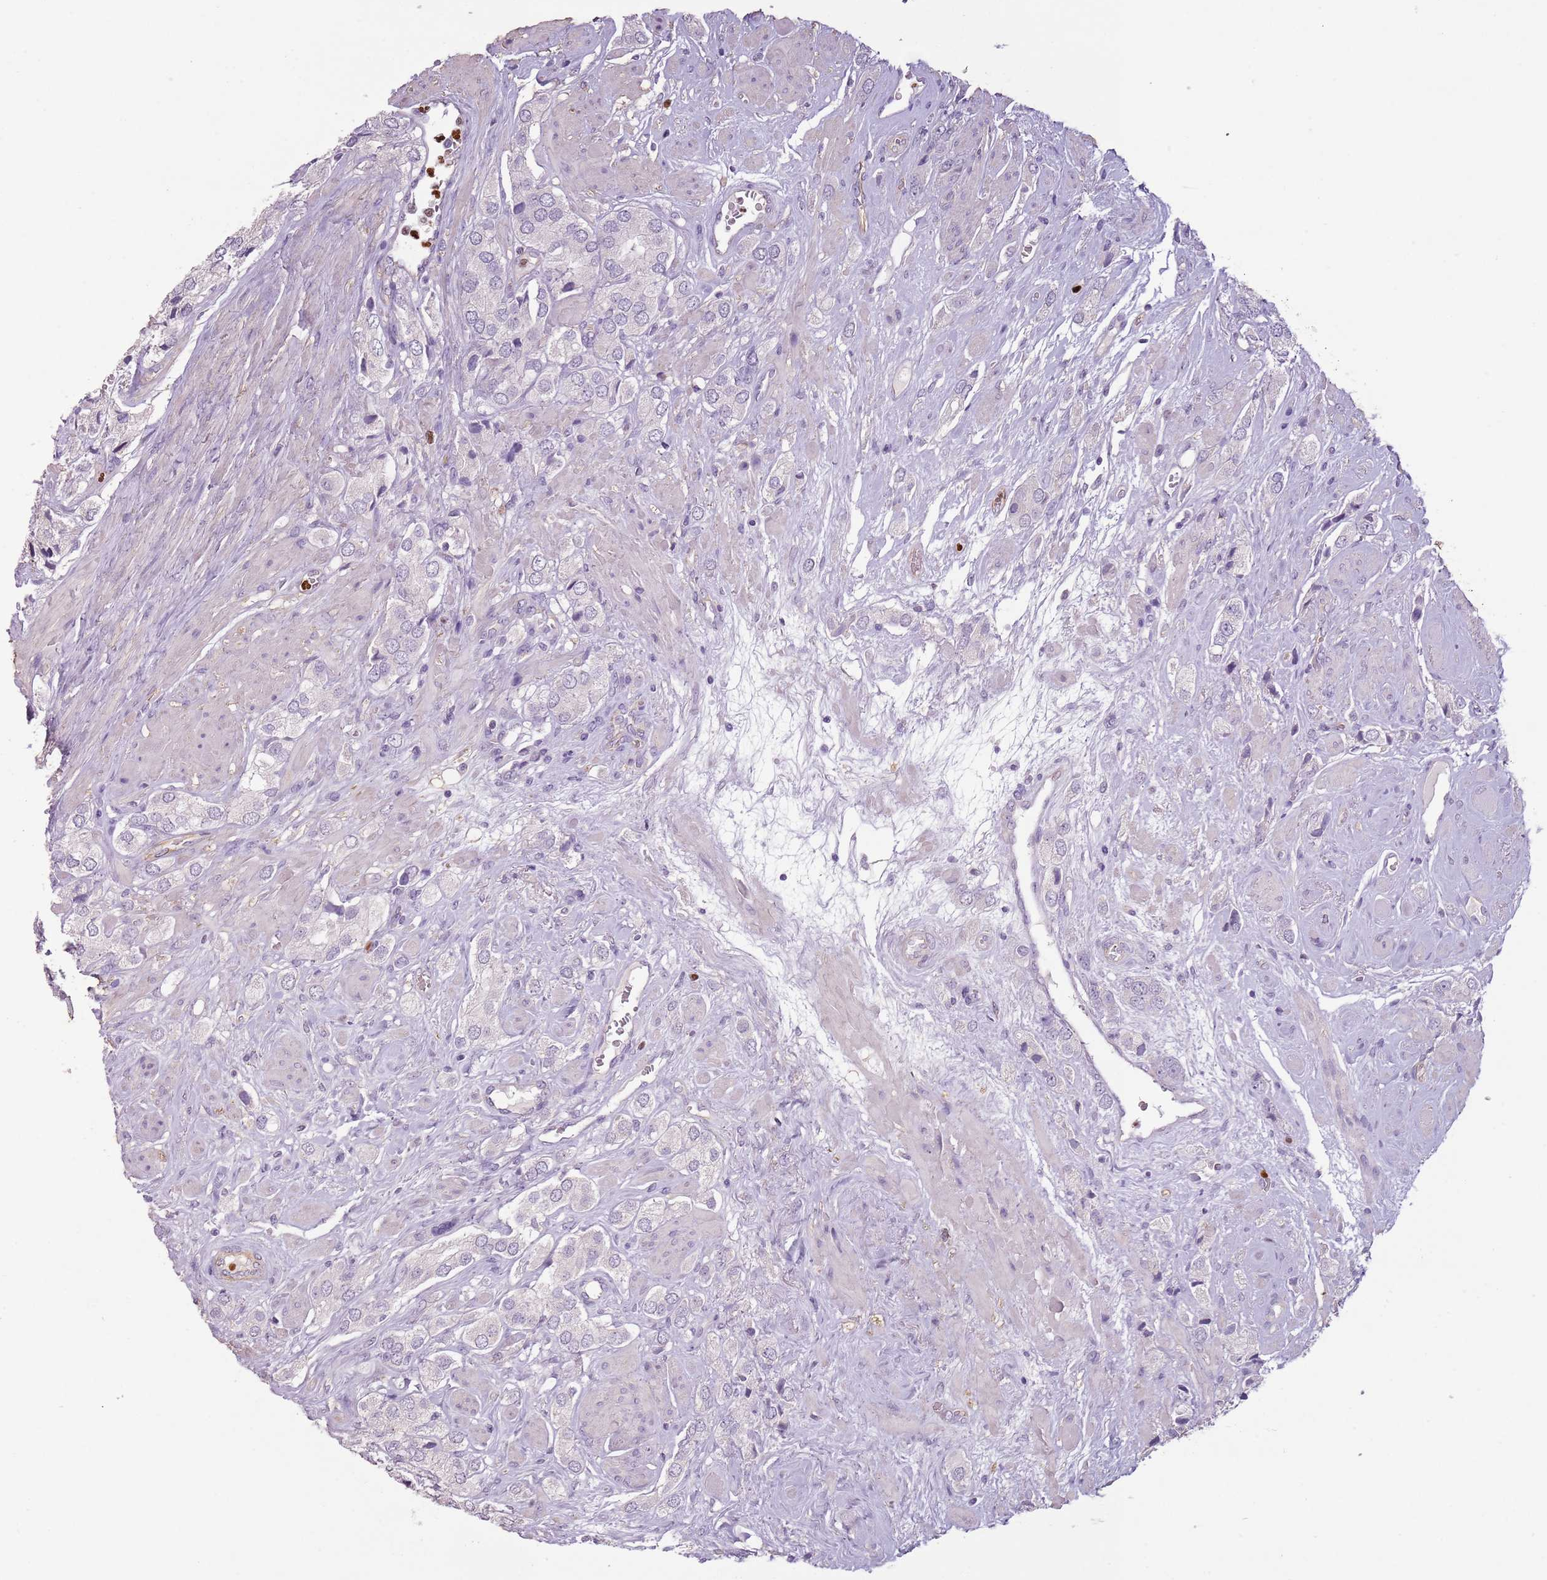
{"staining": {"intensity": "negative", "quantity": "none", "location": "none"}, "tissue": "prostate cancer", "cell_type": "Tumor cells", "image_type": "cancer", "snomed": [{"axis": "morphology", "description": "Adenocarcinoma, High grade"}, {"axis": "topography", "description": "Prostate and seminal vesicle, NOS"}], "caption": "This is an immunohistochemistry image of human prostate high-grade adenocarcinoma. There is no staining in tumor cells.", "gene": "CELF6", "patient": {"sex": "male", "age": 64}}